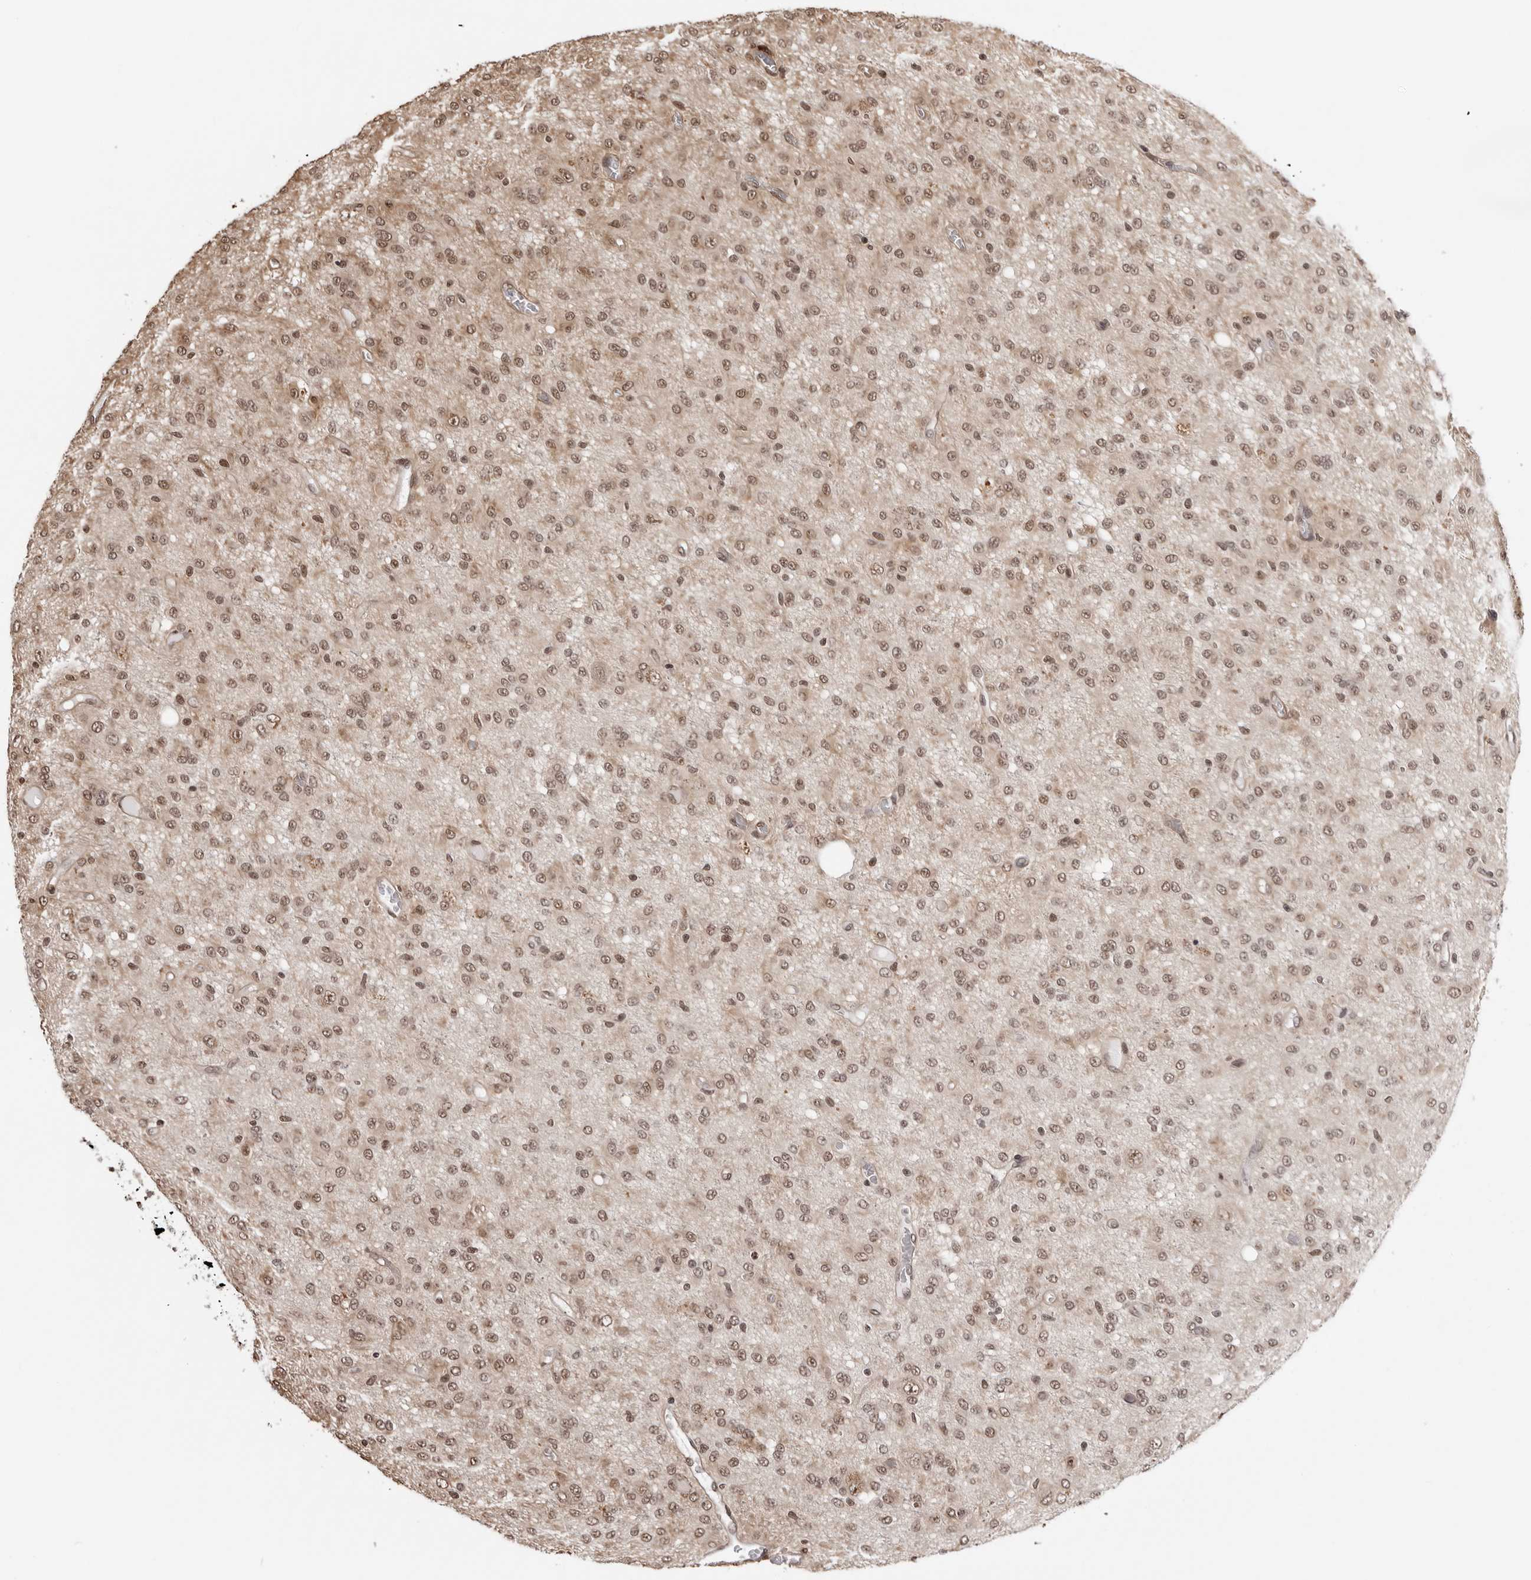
{"staining": {"intensity": "weak", "quantity": ">75%", "location": "nuclear"}, "tissue": "glioma", "cell_type": "Tumor cells", "image_type": "cancer", "snomed": [{"axis": "morphology", "description": "Glioma, malignant, High grade"}, {"axis": "topography", "description": "Brain"}], "caption": "High-grade glioma (malignant) stained with immunohistochemistry (IHC) exhibits weak nuclear expression in approximately >75% of tumor cells. The staining is performed using DAB brown chromogen to label protein expression. The nuclei are counter-stained blue using hematoxylin.", "gene": "SDE2", "patient": {"sex": "female", "age": 59}}